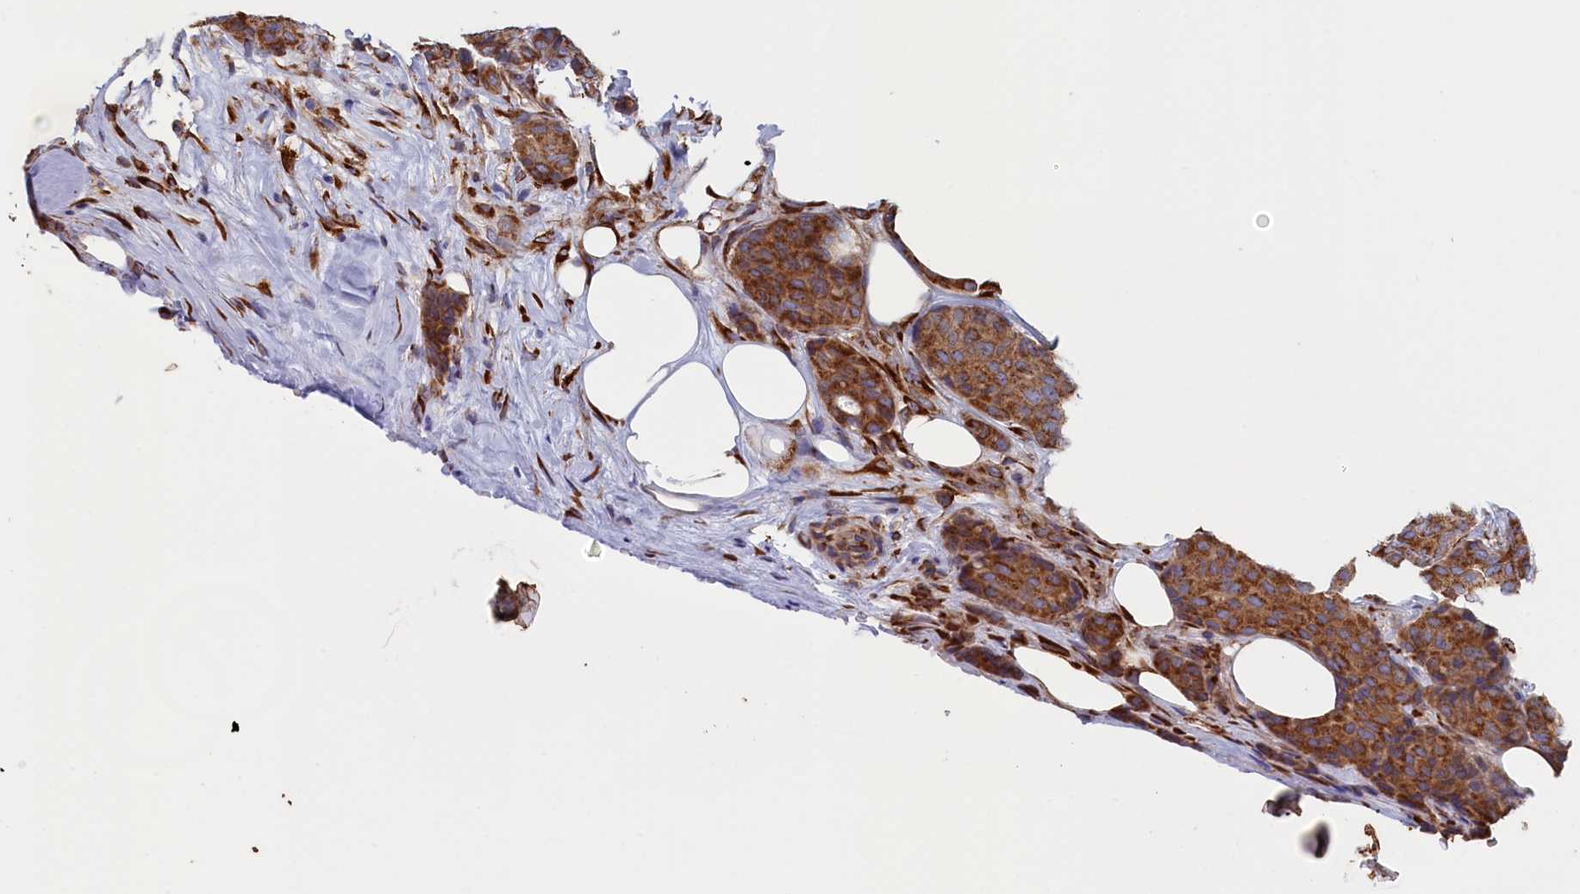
{"staining": {"intensity": "moderate", "quantity": ">75%", "location": "cytoplasmic/membranous"}, "tissue": "breast cancer", "cell_type": "Tumor cells", "image_type": "cancer", "snomed": [{"axis": "morphology", "description": "Duct carcinoma"}, {"axis": "topography", "description": "Breast"}], "caption": "A brown stain labels moderate cytoplasmic/membranous expression of a protein in breast cancer (invasive ductal carcinoma) tumor cells.", "gene": "CCDC68", "patient": {"sex": "female", "age": 75}}